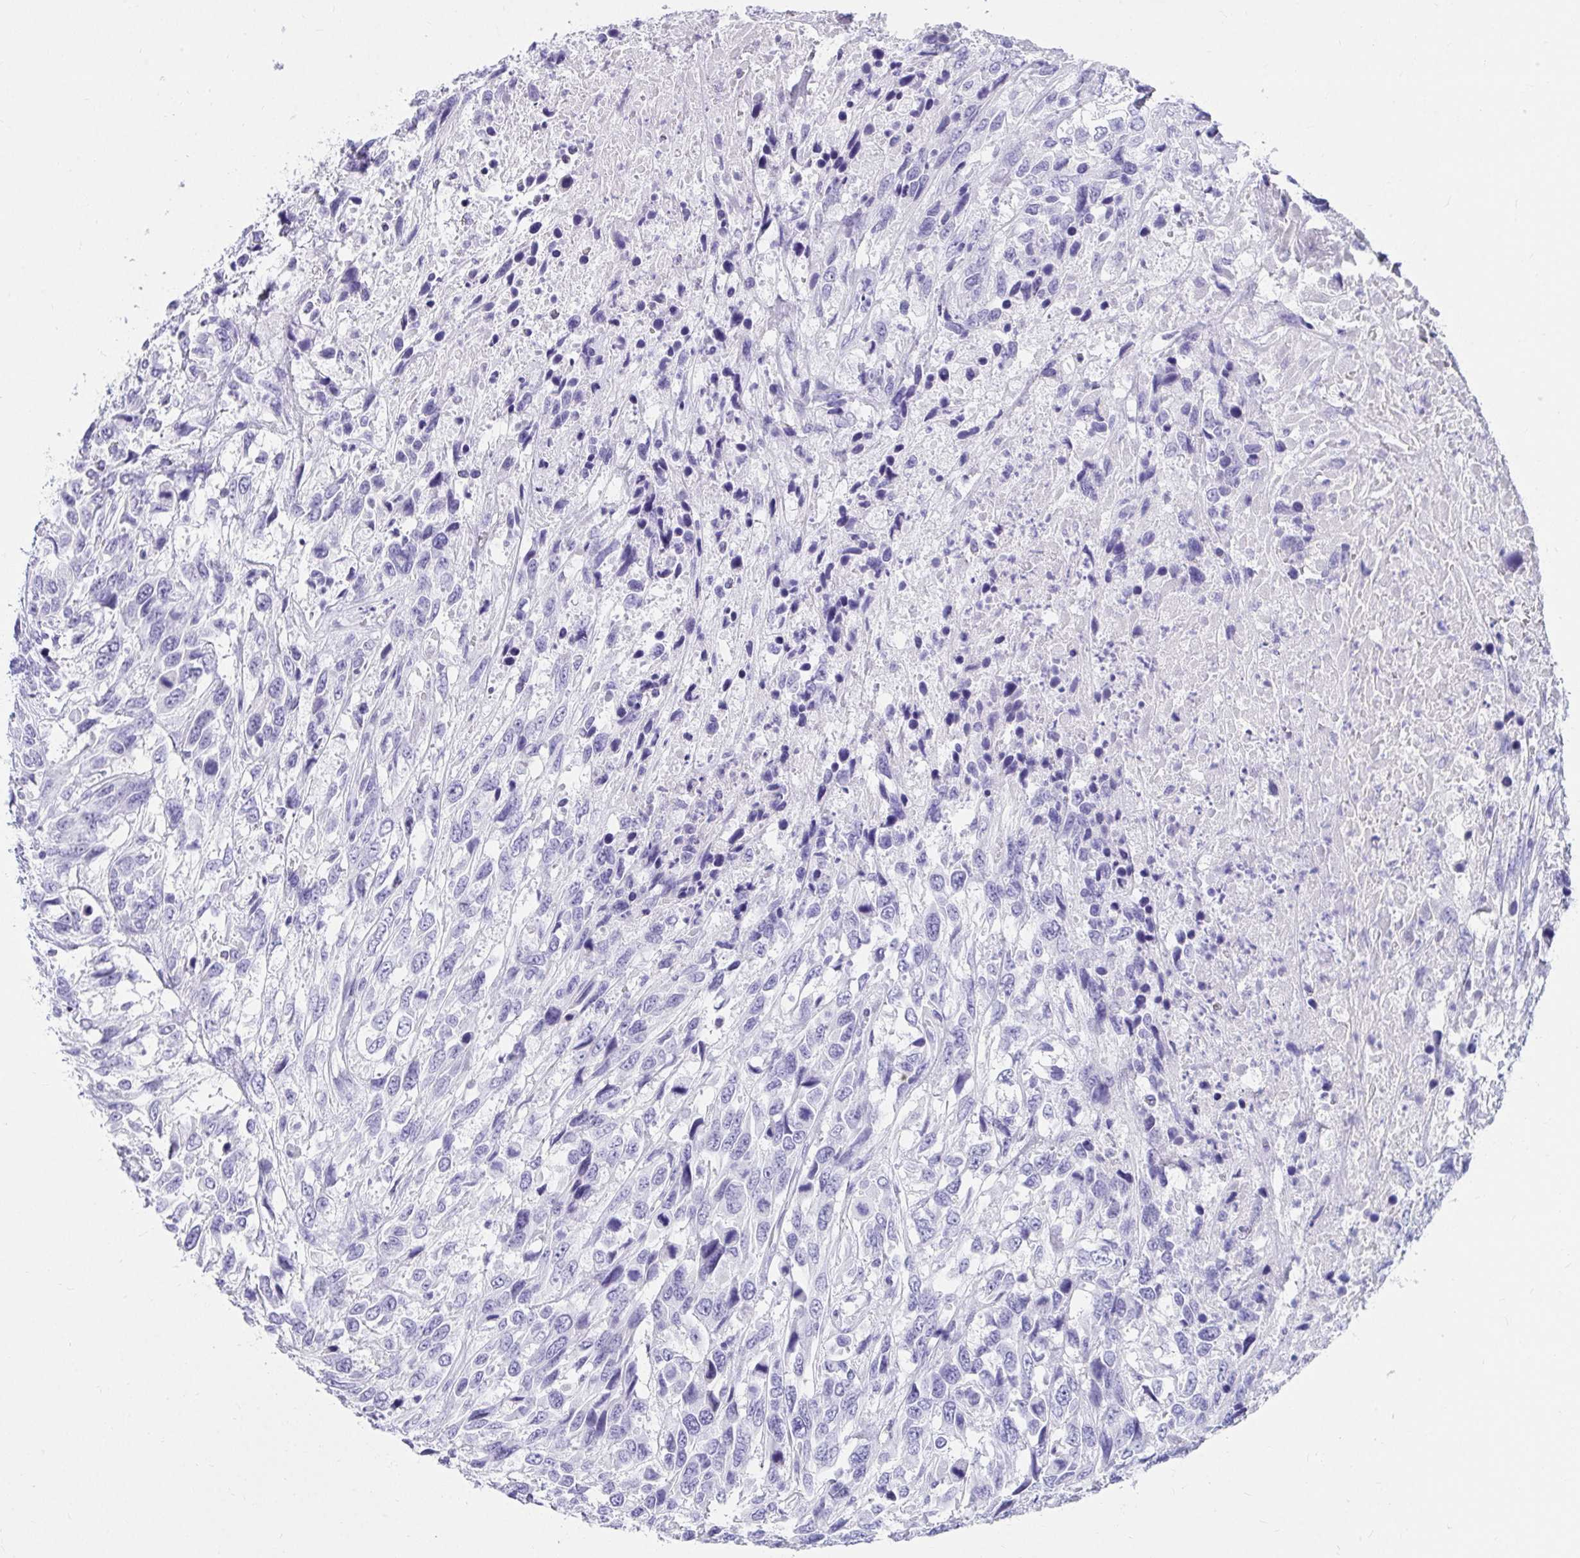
{"staining": {"intensity": "negative", "quantity": "none", "location": "none"}, "tissue": "urothelial cancer", "cell_type": "Tumor cells", "image_type": "cancer", "snomed": [{"axis": "morphology", "description": "Urothelial carcinoma, High grade"}, {"axis": "topography", "description": "Urinary bladder"}], "caption": "Immunohistochemistry image of neoplastic tissue: human high-grade urothelial carcinoma stained with DAB reveals no significant protein staining in tumor cells.", "gene": "DPEP3", "patient": {"sex": "female", "age": 70}}